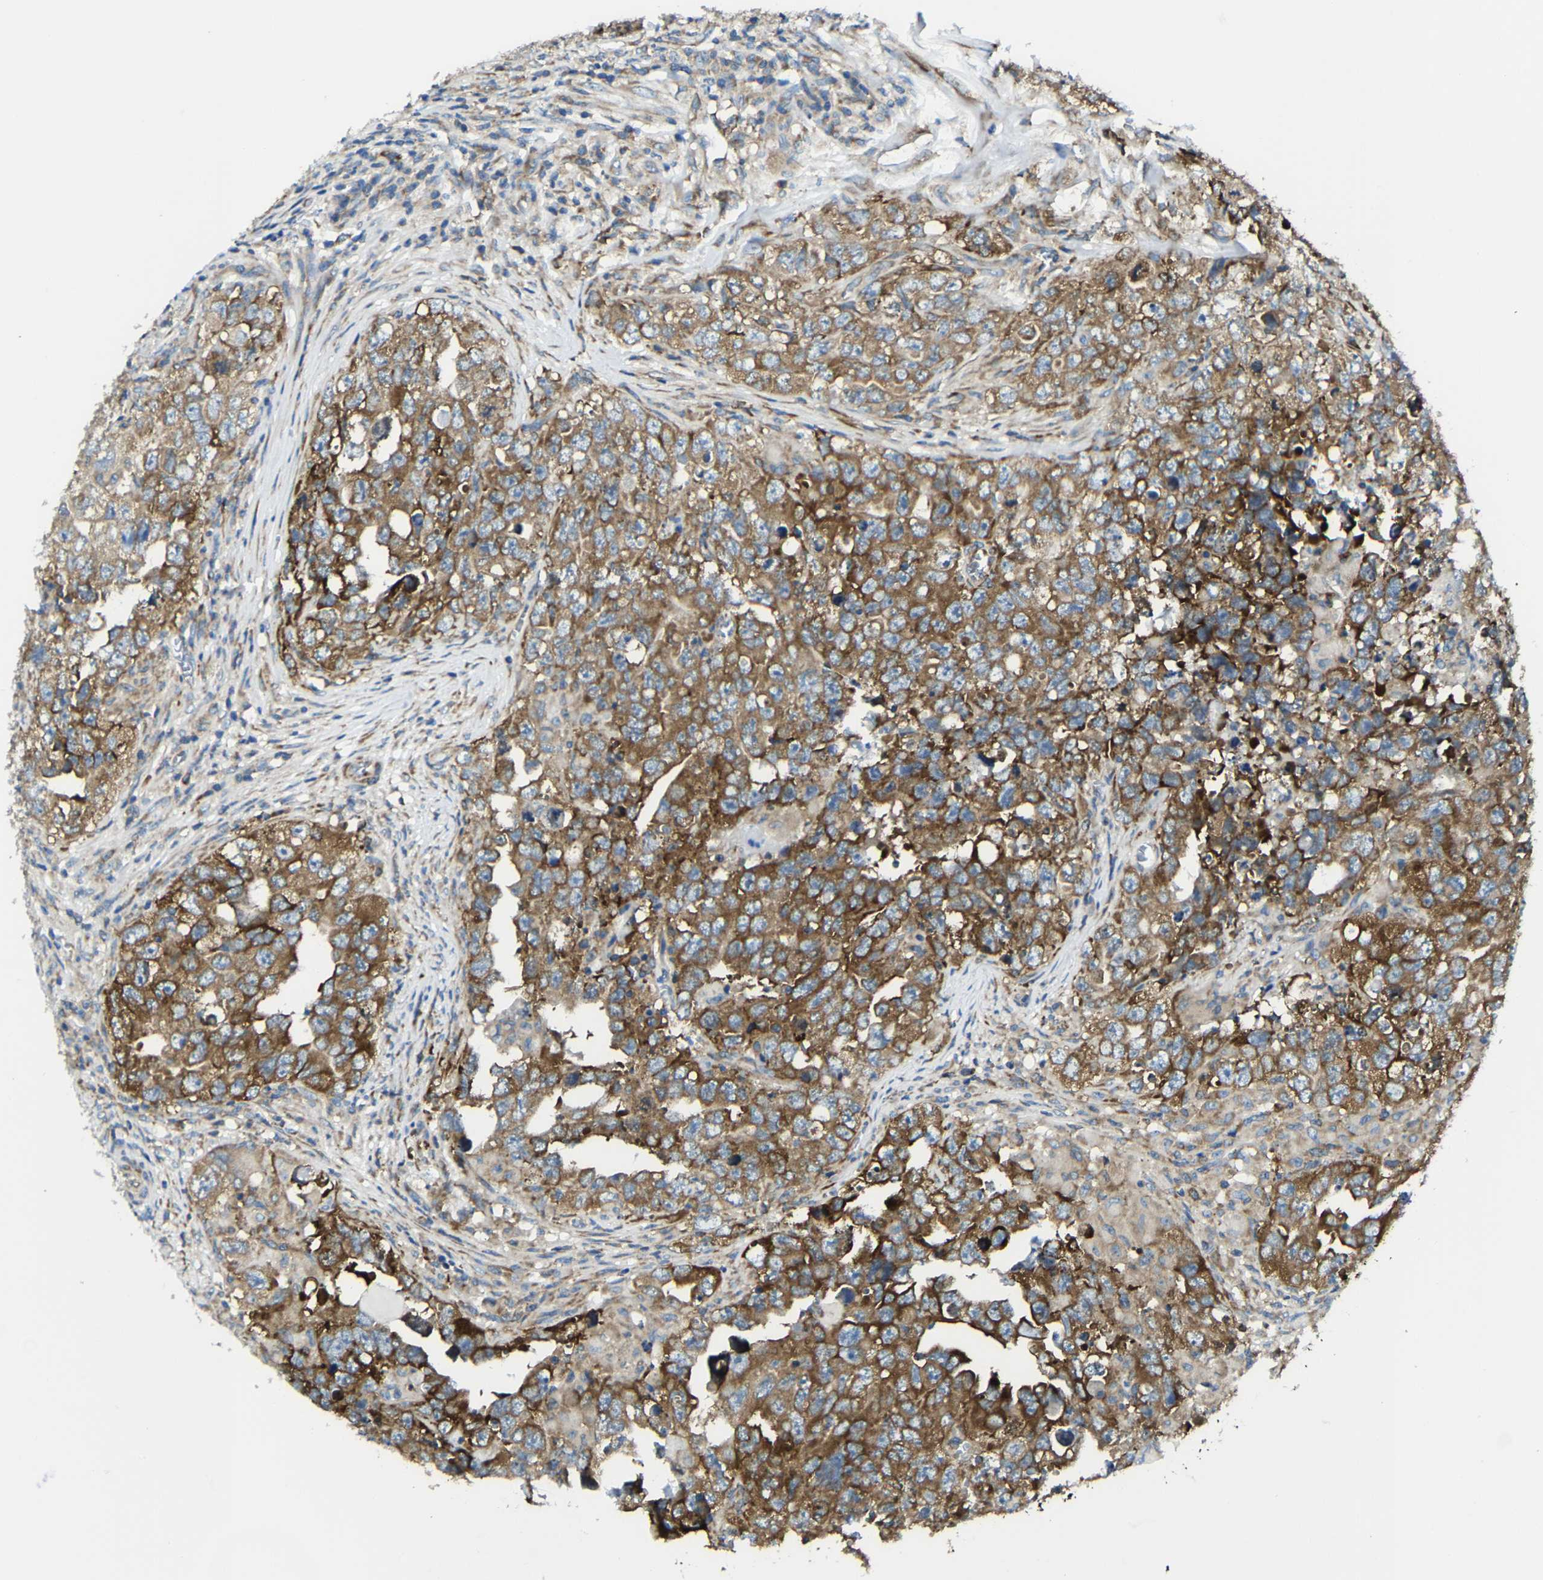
{"staining": {"intensity": "moderate", "quantity": ">75%", "location": "cytoplasmic/membranous"}, "tissue": "testis cancer", "cell_type": "Tumor cells", "image_type": "cancer", "snomed": [{"axis": "morphology", "description": "Seminoma, NOS"}, {"axis": "morphology", "description": "Carcinoma, Embryonal, NOS"}, {"axis": "topography", "description": "Testis"}], "caption": "Protein expression analysis of human testis cancer (embryonal carcinoma) reveals moderate cytoplasmic/membranous staining in approximately >75% of tumor cells. The staining is performed using DAB (3,3'-diaminobenzidine) brown chromogen to label protein expression. The nuclei are counter-stained blue using hematoxylin.", "gene": "G3BP2", "patient": {"sex": "male", "age": 43}}